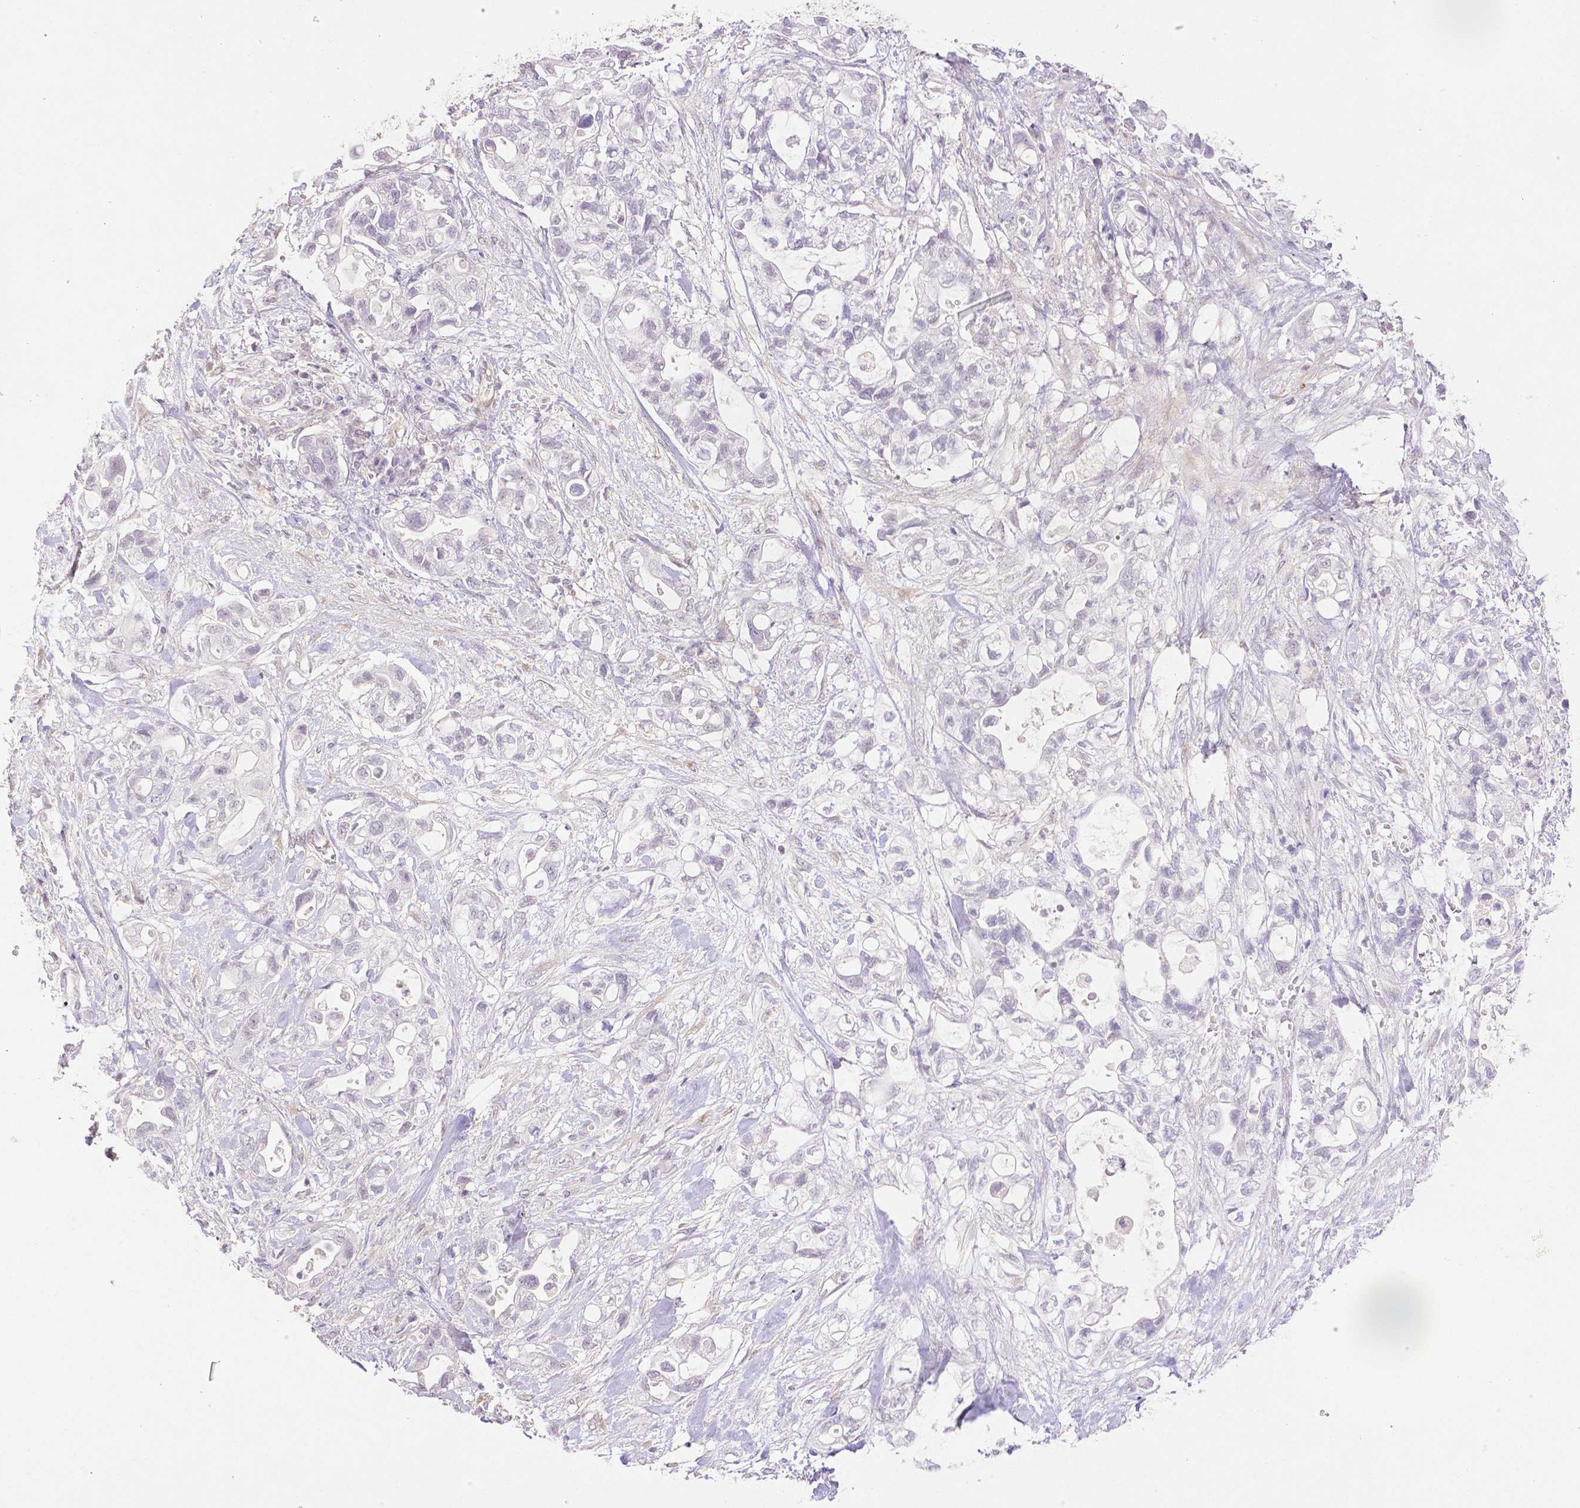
{"staining": {"intensity": "negative", "quantity": "none", "location": "none"}, "tissue": "pancreatic cancer", "cell_type": "Tumor cells", "image_type": "cancer", "snomed": [{"axis": "morphology", "description": "Adenocarcinoma, NOS"}, {"axis": "topography", "description": "Pancreas"}], "caption": "DAB (3,3'-diaminobenzidine) immunohistochemical staining of pancreatic cancer shows no significant positivity in tumor cells.", "gene": "THY1", "patient": {"sex": "female", "age": 72}}